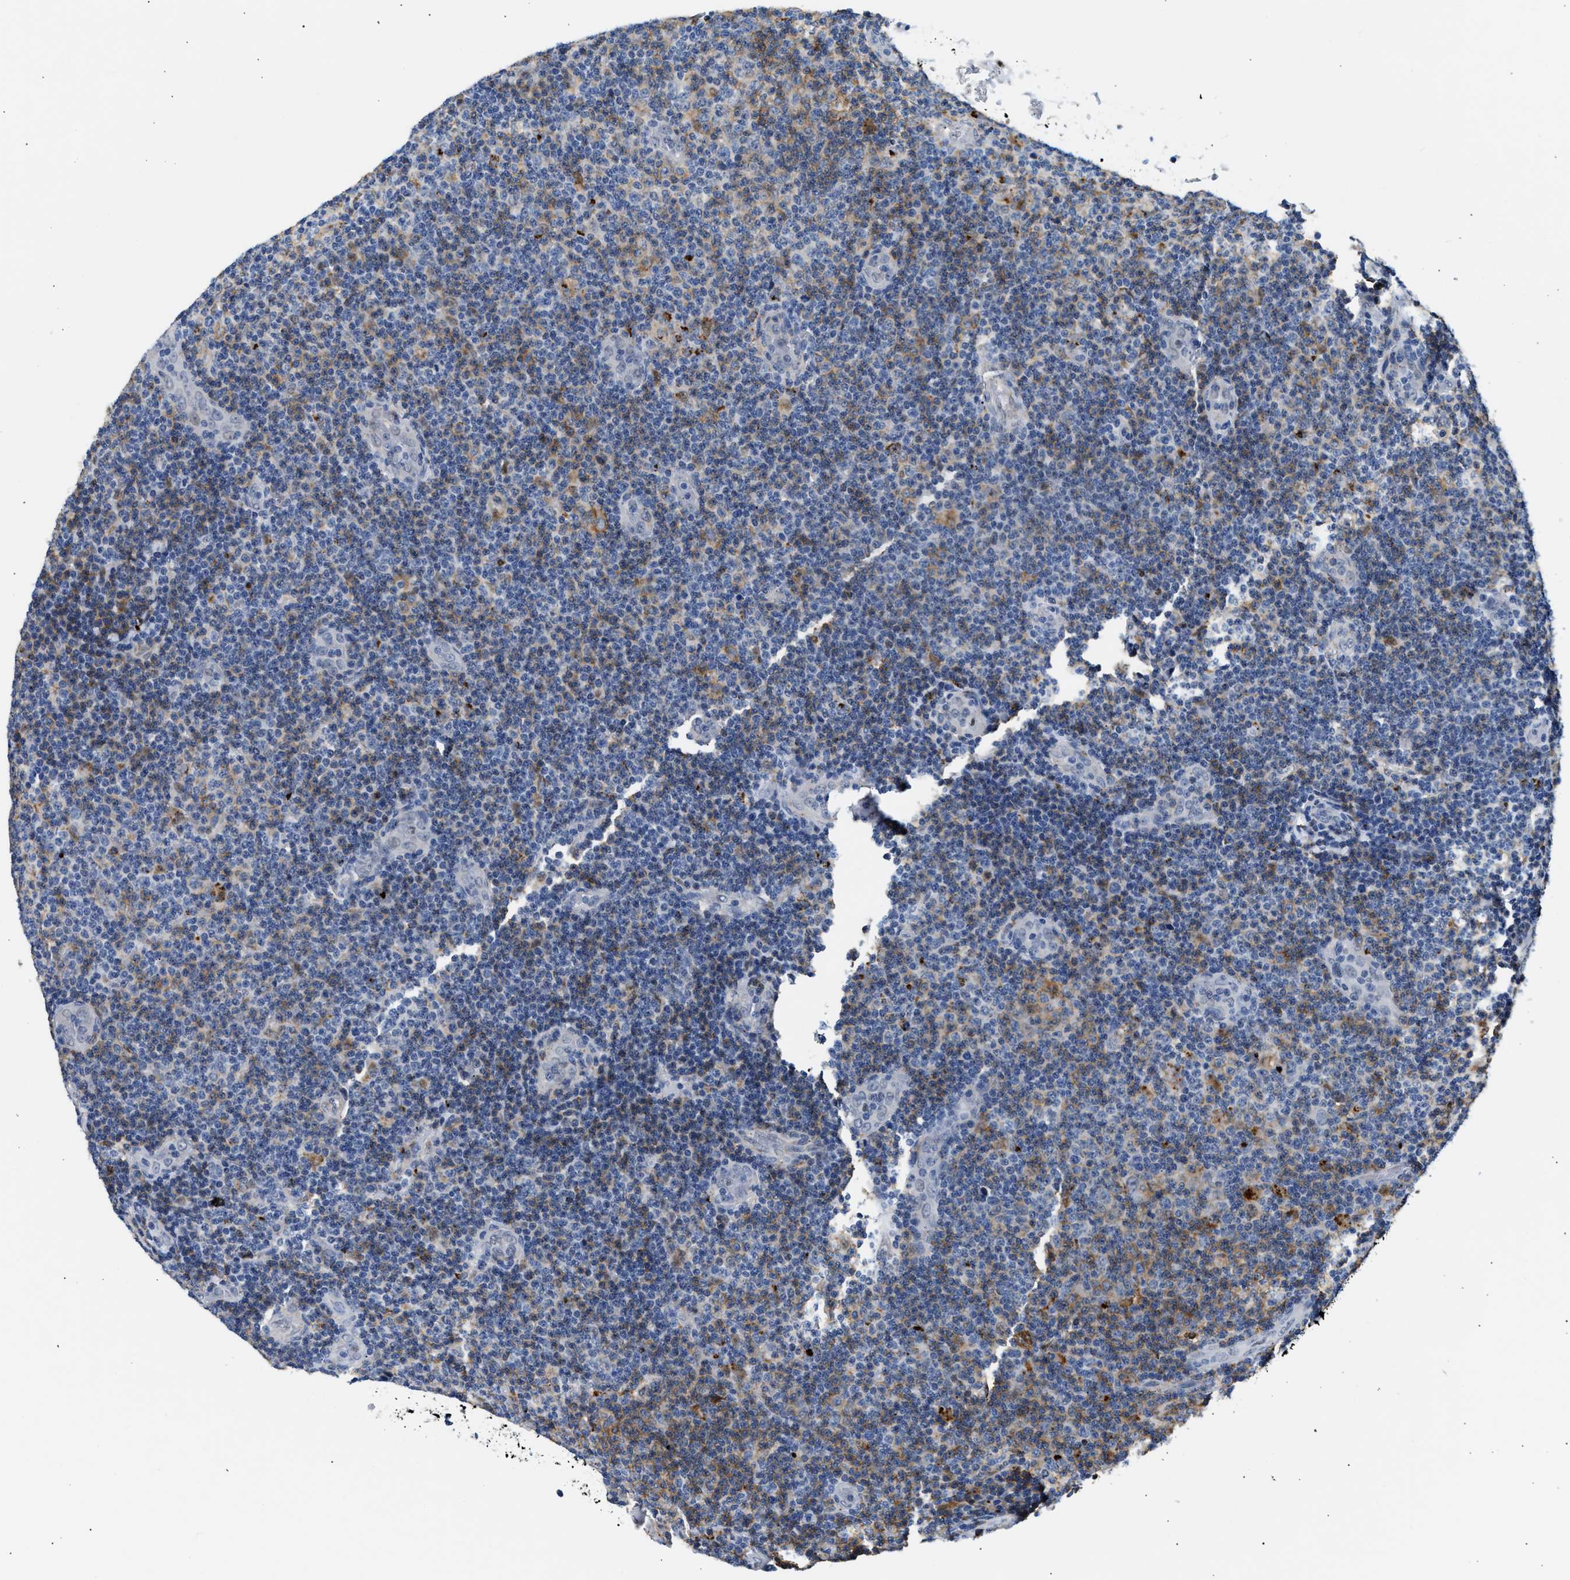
{"staining": {"intensity": "moderate", "quantity": "<25%", "location": "cytoplasmic/membranous"}, "tissue": "lymphoma", "cell_type": "Tumor cells", "image_type": "cancer", "snomed": [{"axis": "morphology", "description": "Malignant lymphoma, non-Hodgkin's type, Low grade"}, {"axis": "topography", "description": "Lymph node"}], "caption": "IHC of low-grade malignant lymphoma, non-Hodgkin's type demonstrates low levels of moderate cytoplasmic/membranous expression in approximately <25% of tumor cells.", "gene": "PPM1L", "patient": {"sex": "male", "age": 83}}